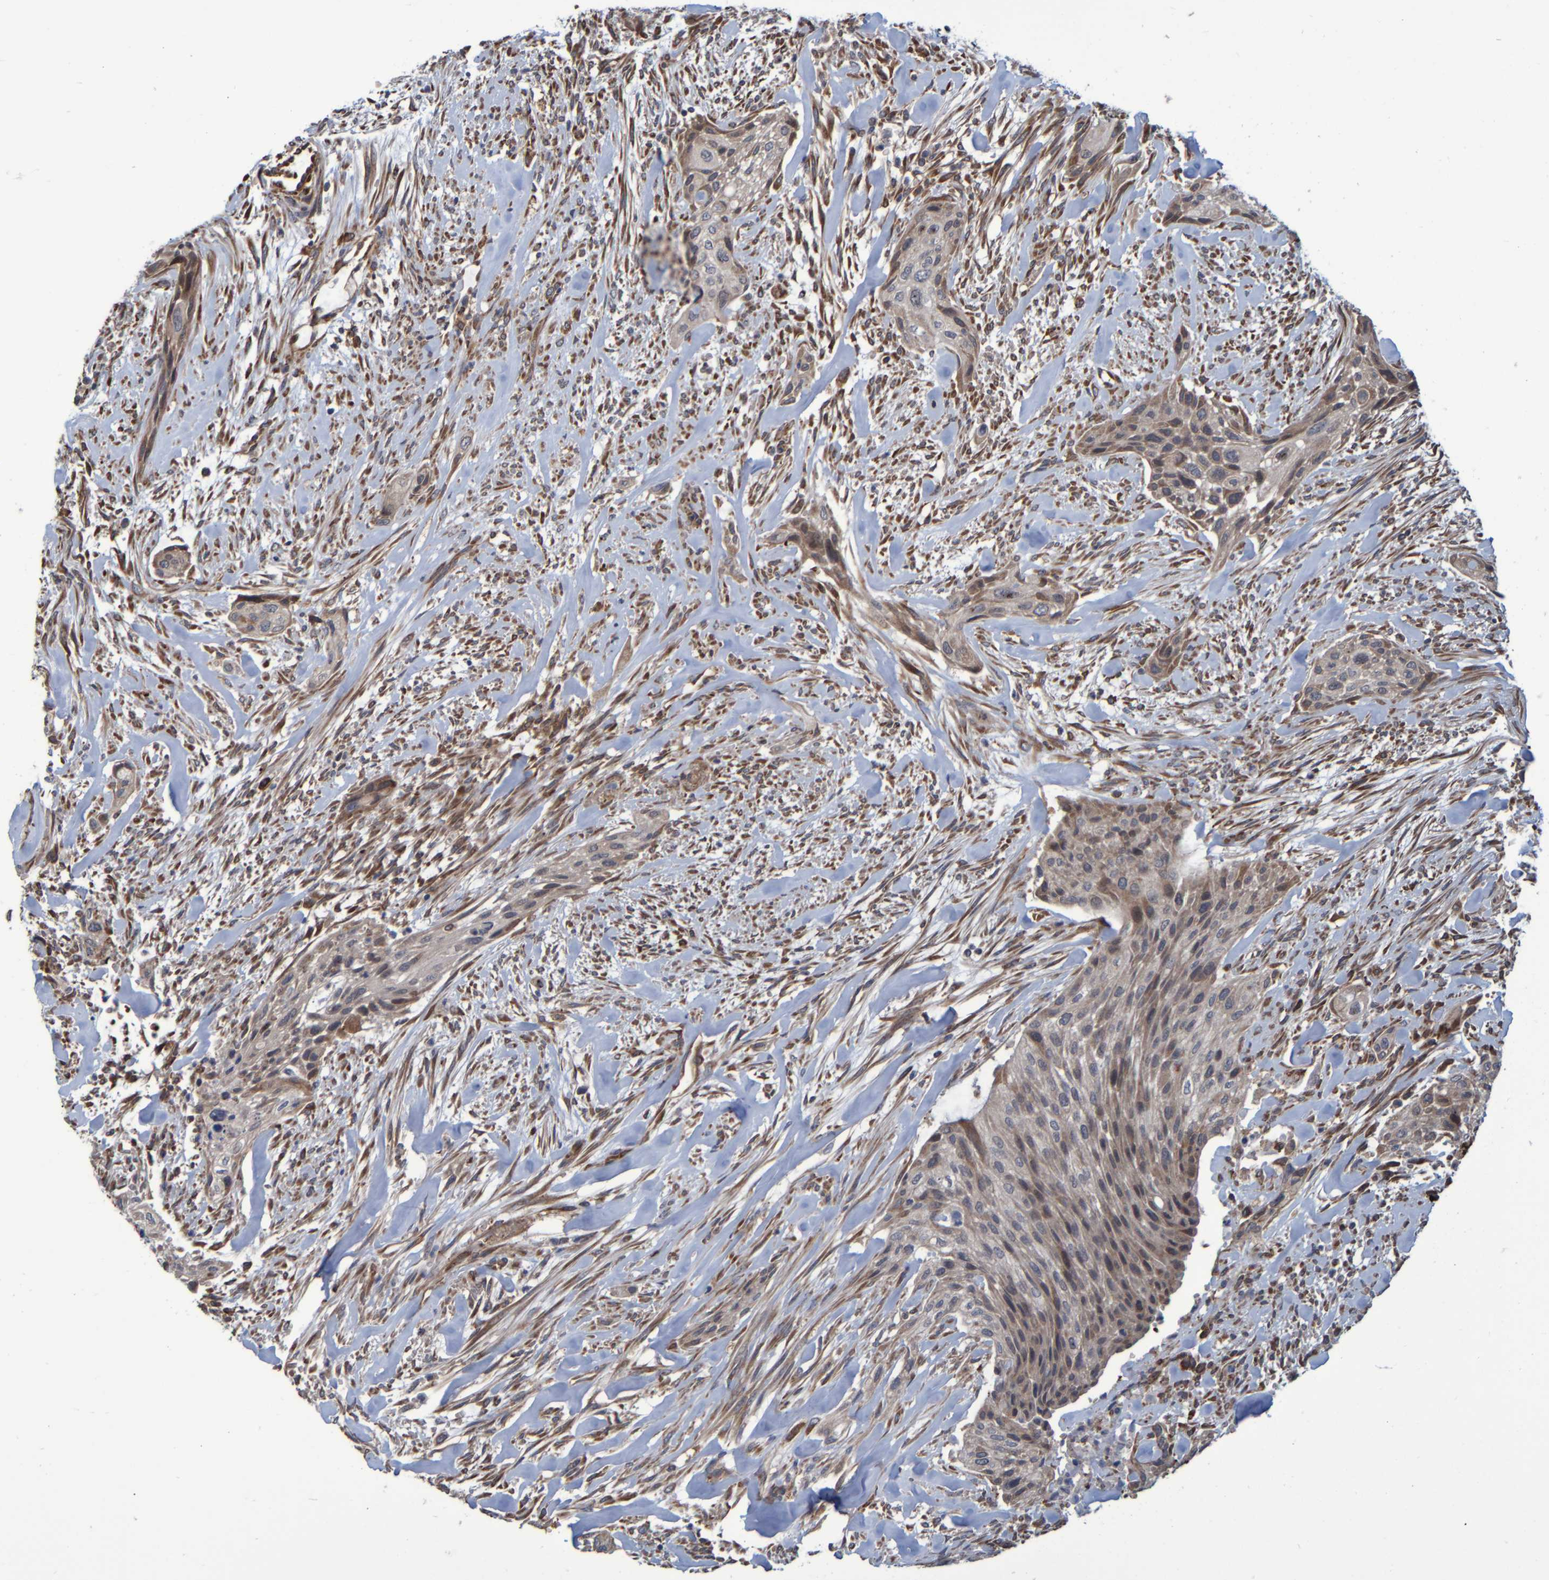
{"staining": {"intensity": "weak", "quantity": "25%-75%", "location": "cytoplasmic/membranous"}, "tissue": "urothelial cancer", "cell_type": "Tumor cells", "image_type": "cancer", "snomed": [{"axis": "morphology", "description": "Urothelial carcinoma, Low grade"}, {"axis": "morphology", "description": "Urothelial carcinoma, High grade"}, {"axis": "topography", "description": "Urinary bladder"}], "caption": "Human urothelial carcinoma (high-grade) stained with a protein marker displays weak staining in tumor cells.", "gene": "SPAG5", "patient": {"sex": "male", "age": 35}}